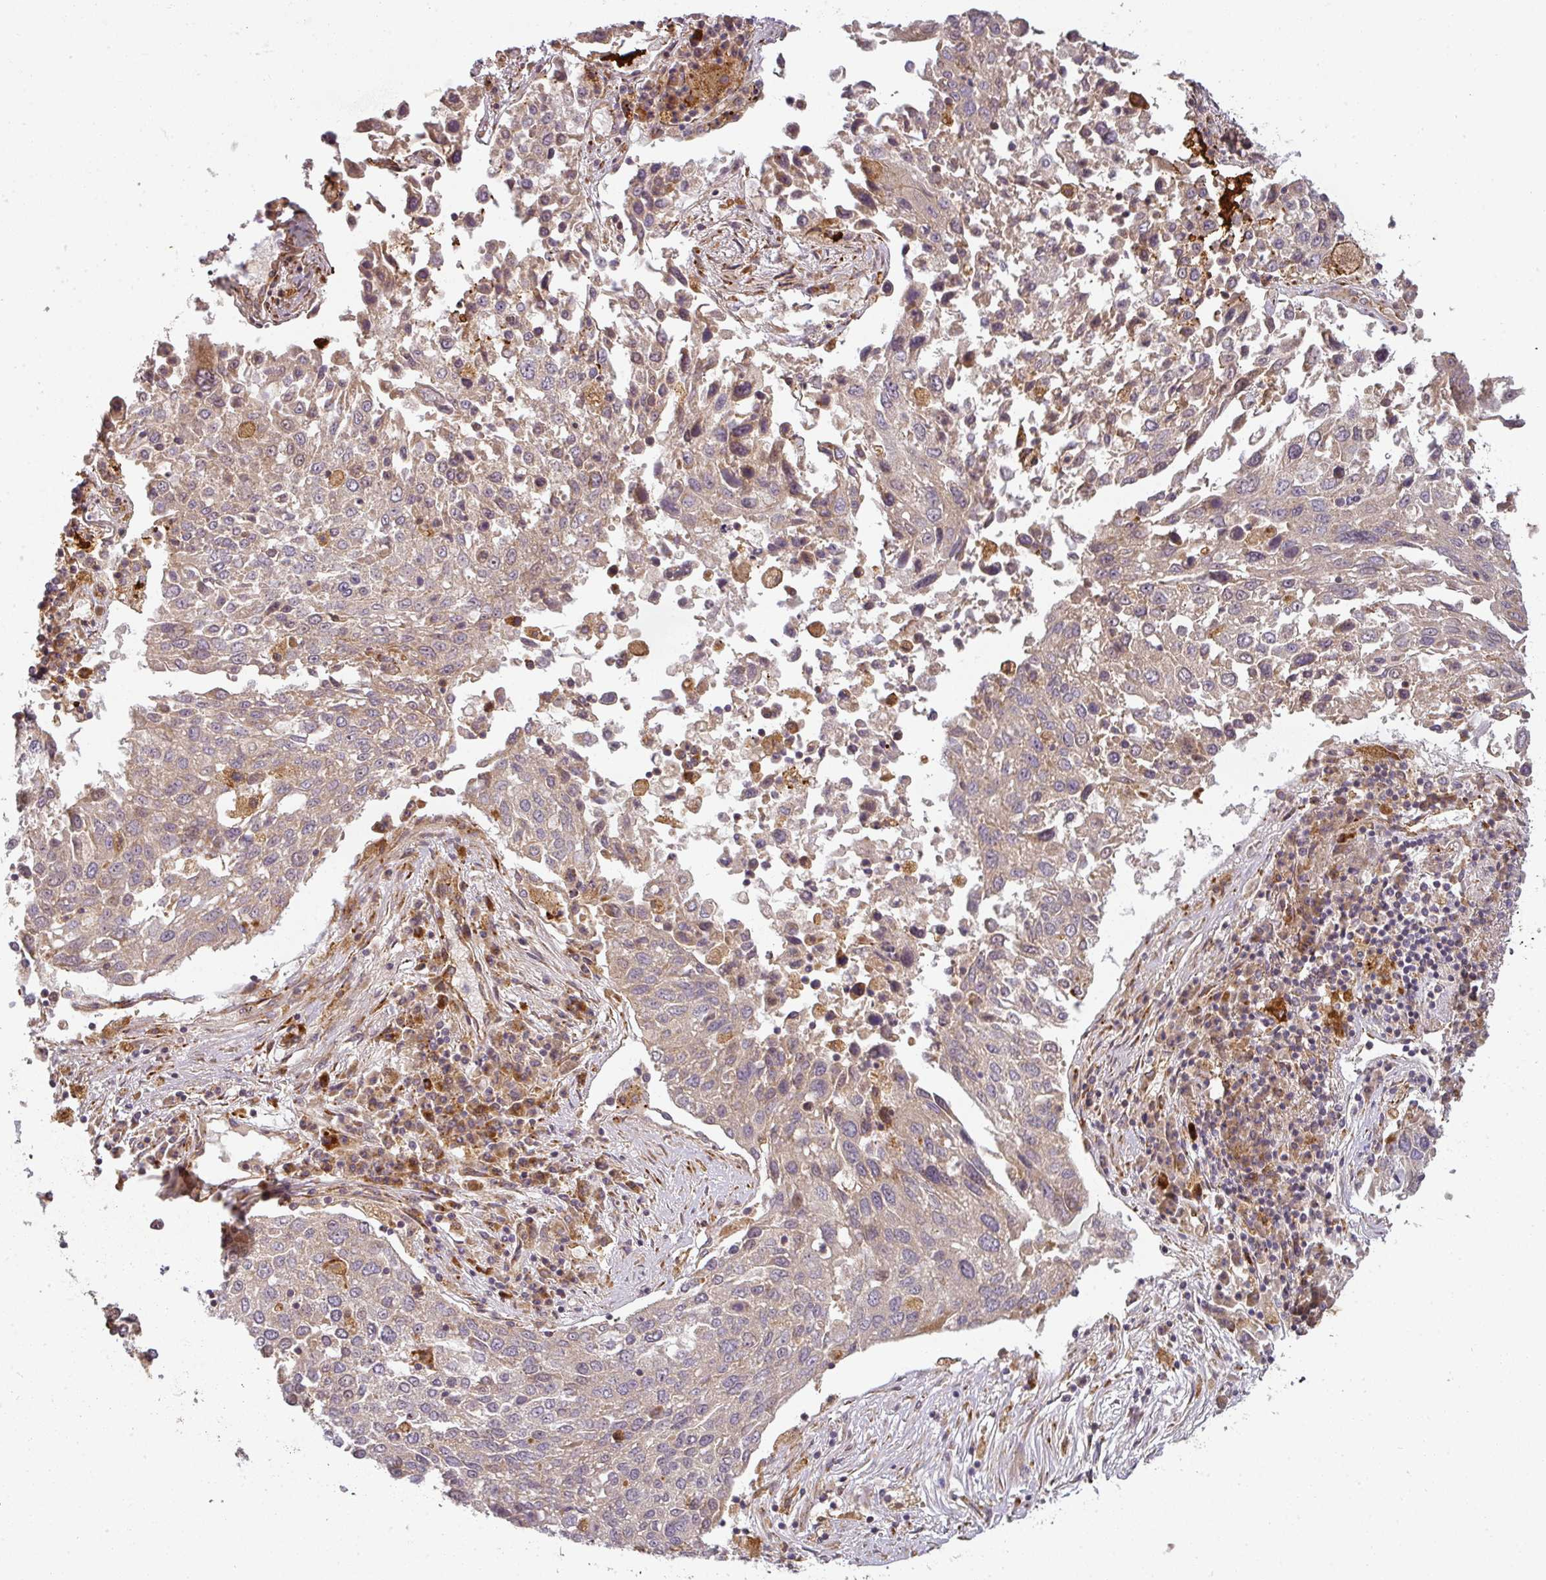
{"staining": {"intensity": "weak", "quantity": "<25%", "location": "cytoplasmic/membranous"}, "tissue": "lung cancer", "cell_type": "Tumor cells", "image_type": "cancer", "snomed": [{"axis": "morphology", "description": "Squamous cell carcinoma, NOS"}, {"axis": "topography", "description": "Lung"}], "caption": "Immunohistochemistry micrograph of lung squamous cell carcinoma stained for a protein (brown), which reveals no expression in tumor cells. (DAB (3,3'-diaminobenzidine) immunohistochemistry (IHC) with hematoxylin counter stain).", "gene": "CNOT1", "patient": {"sex": "male", "age": 65}}